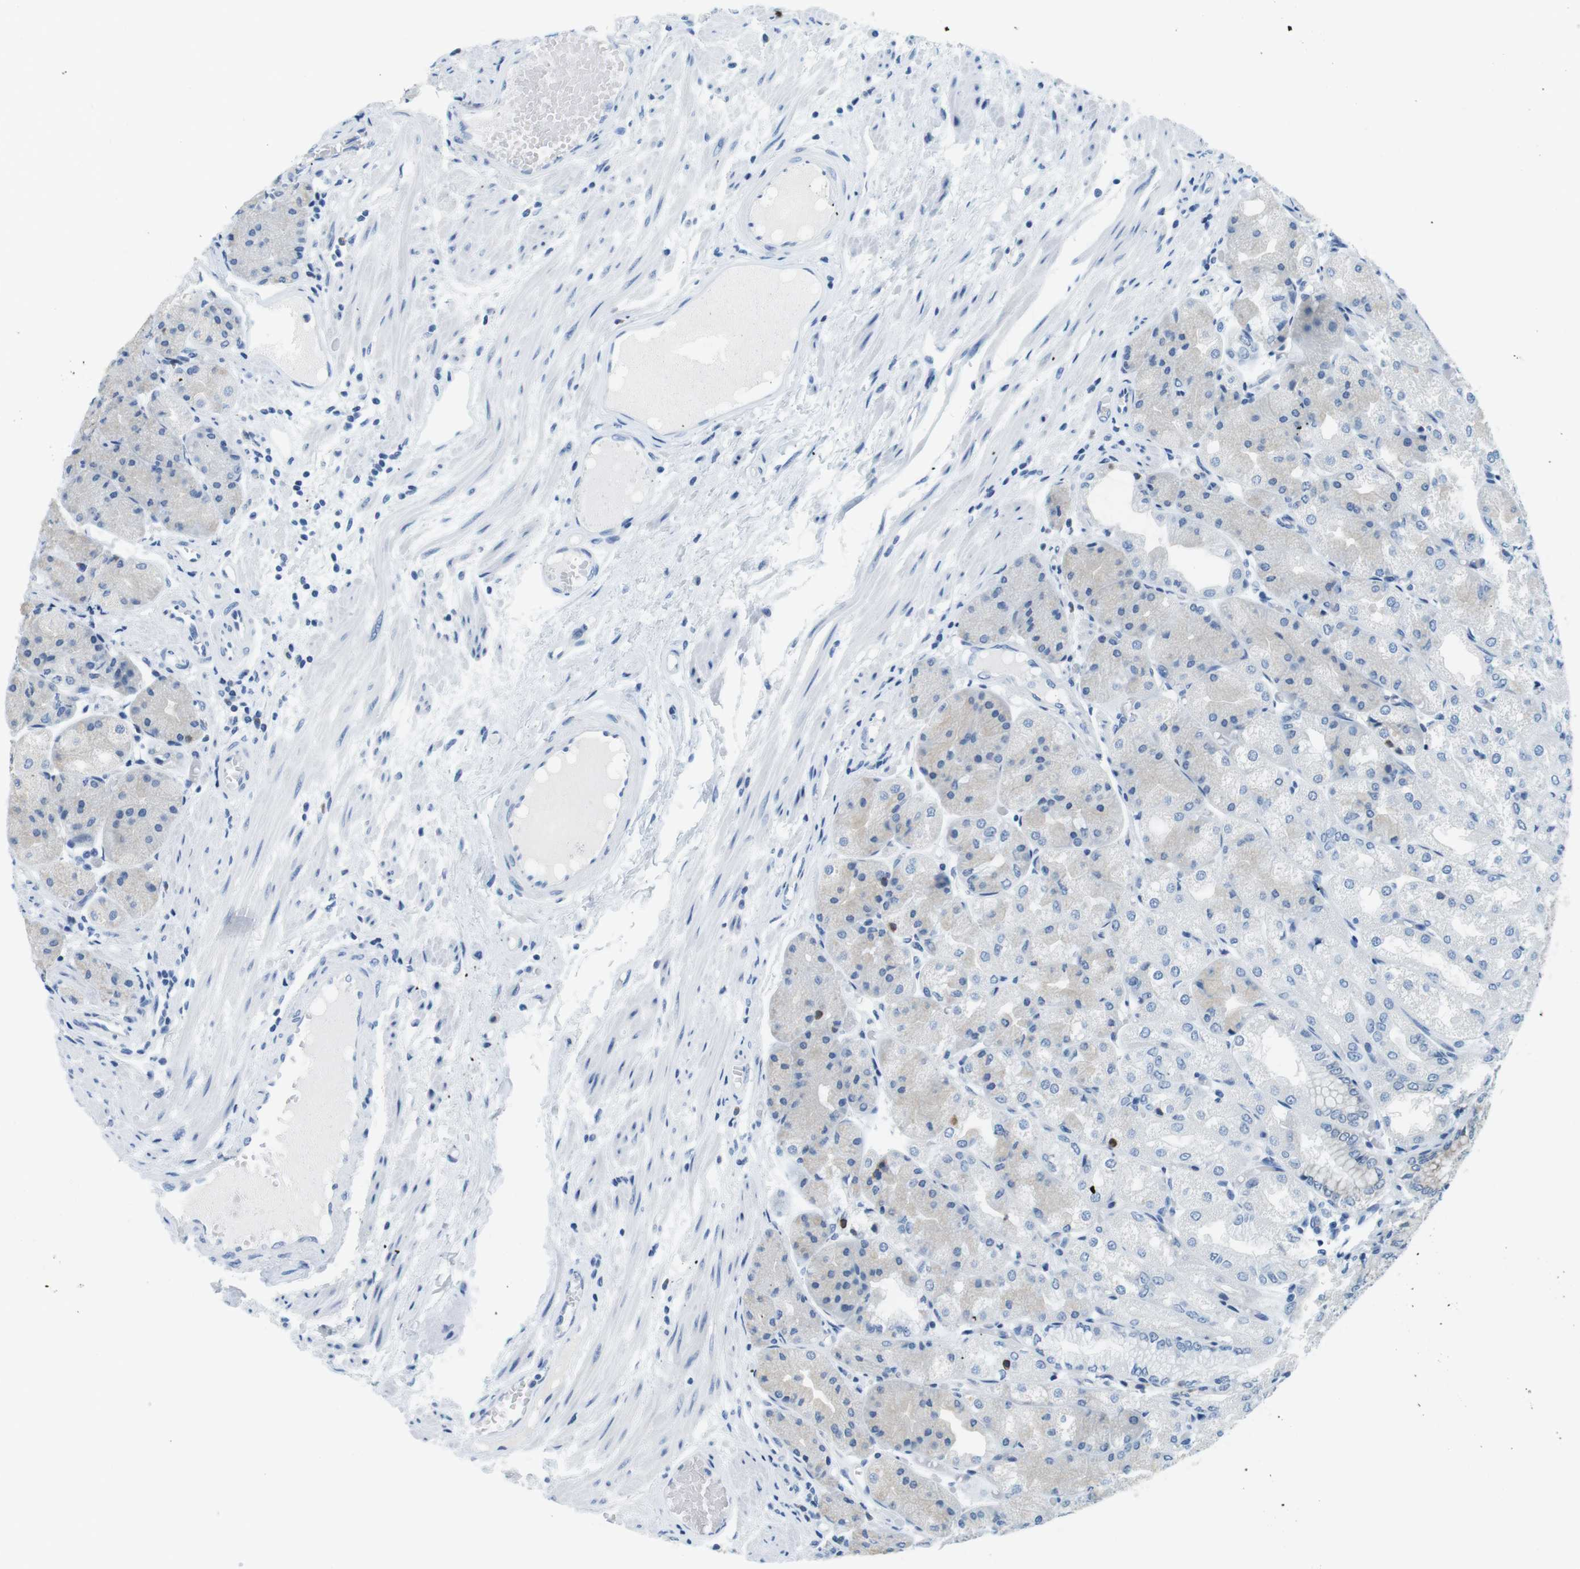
{"staining": {"intensity": "moderate", "quantity": "<25%", "location": "cytoplasmic/membranous"}, "tissue": "stomach", "cell_type": "Glandular cells", "image_type": "normal", "snomed": [{"axis": "morphology", "description": "Normal tissue, NOS"}, {"axis": "topography", "description": "Stomach, upper"}], "caption": "Moderate cytoplasmic/membranous staining for a protein is identified in approximately <25% of glandular cells of unremarkable stomach using IHC.", "gene": "CYP2C9", "patient": {"sex": "male", "age": 72}}